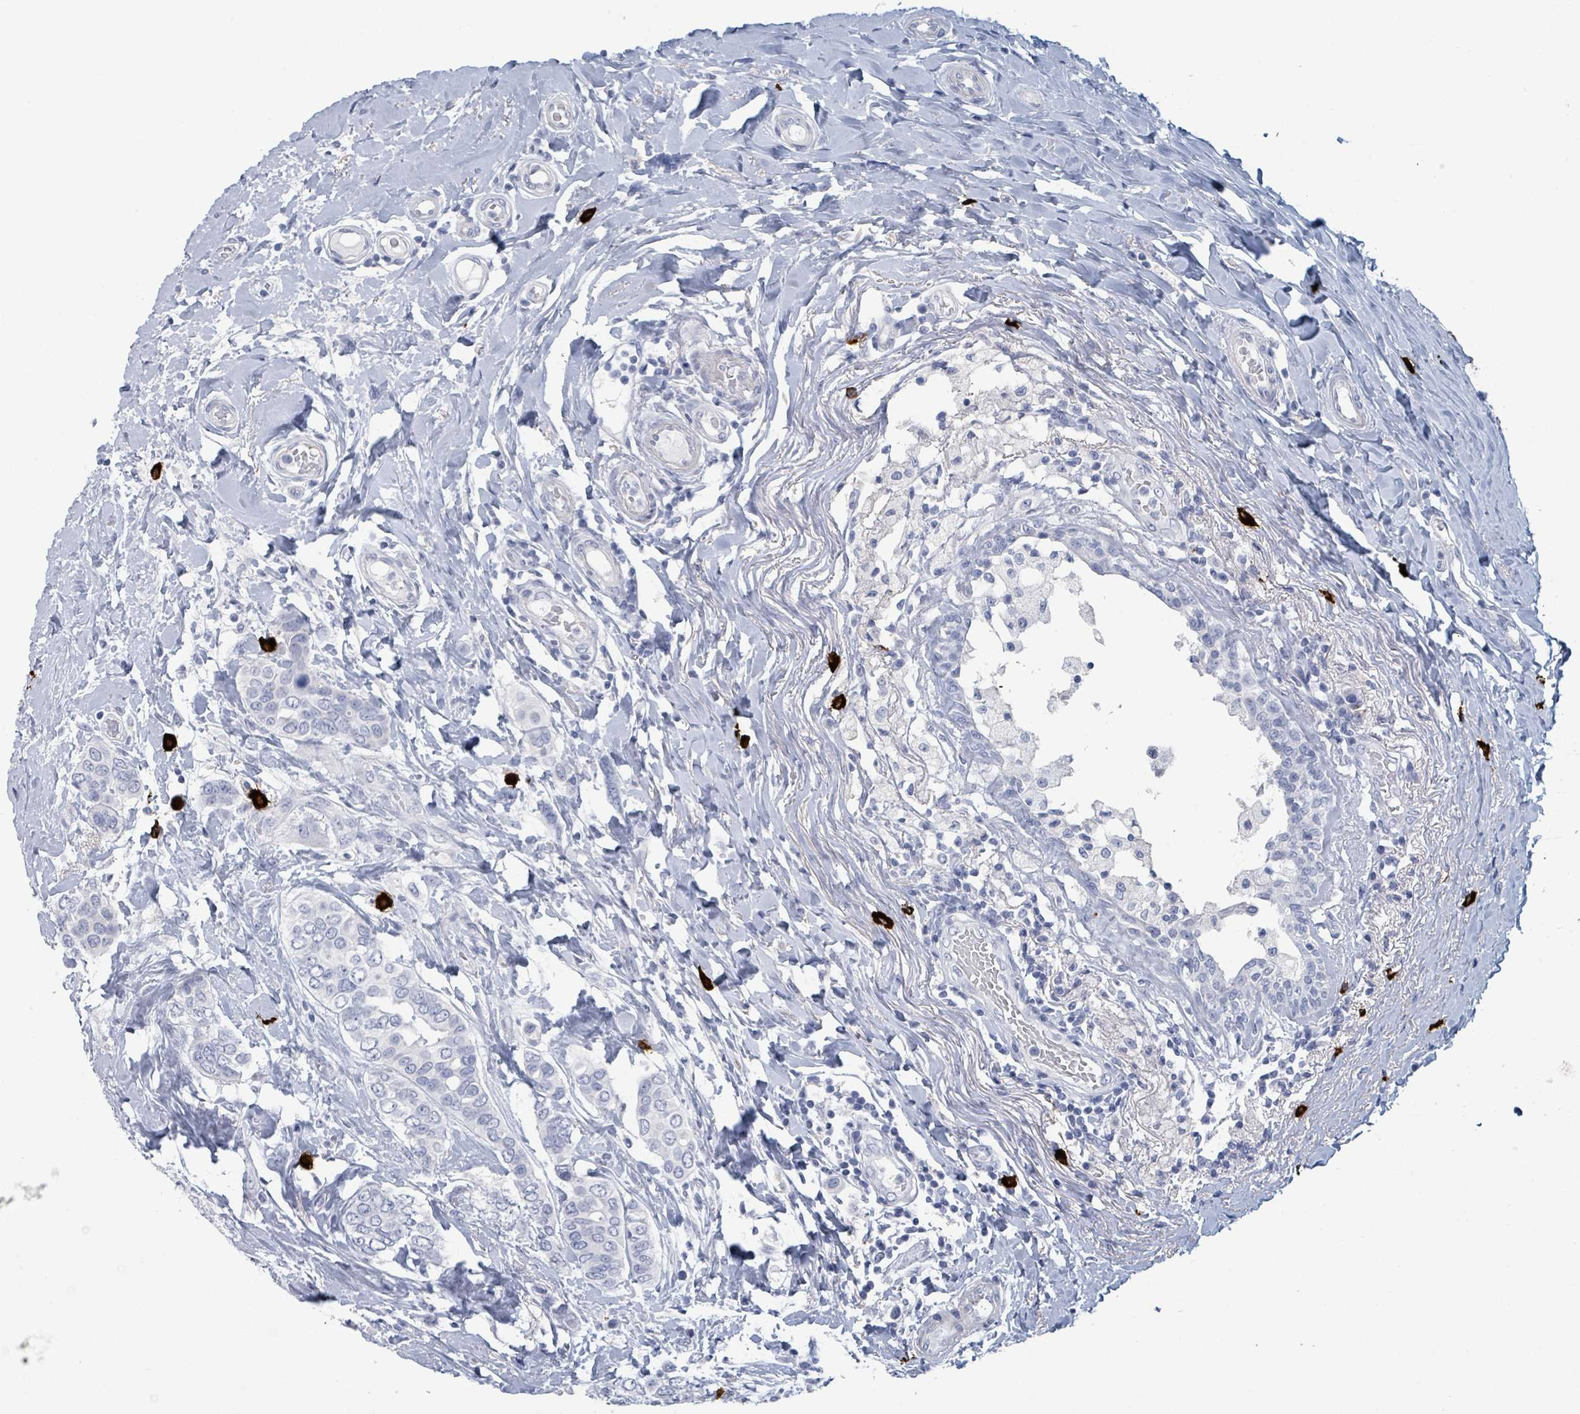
{"staining": {"intensity": "negative", "quantity": "none", "location": "none"}, "tissue": "breast cancer", "cell_type": "Tumor cells", "image_type": "cancer", "snomed": [{"axis": "morphology", "description": "Lobular carcinoma"}, {"axis": "topography", "description": "Breast"}], "caption": "Immunohistochemistry image of neoplastic tissue: human breast lobular carcinoma stained with DAB displays no significant protein expression in tumor cells.", "gene": "VPS13D", "patient": {"sex": "female", "age": 51}}